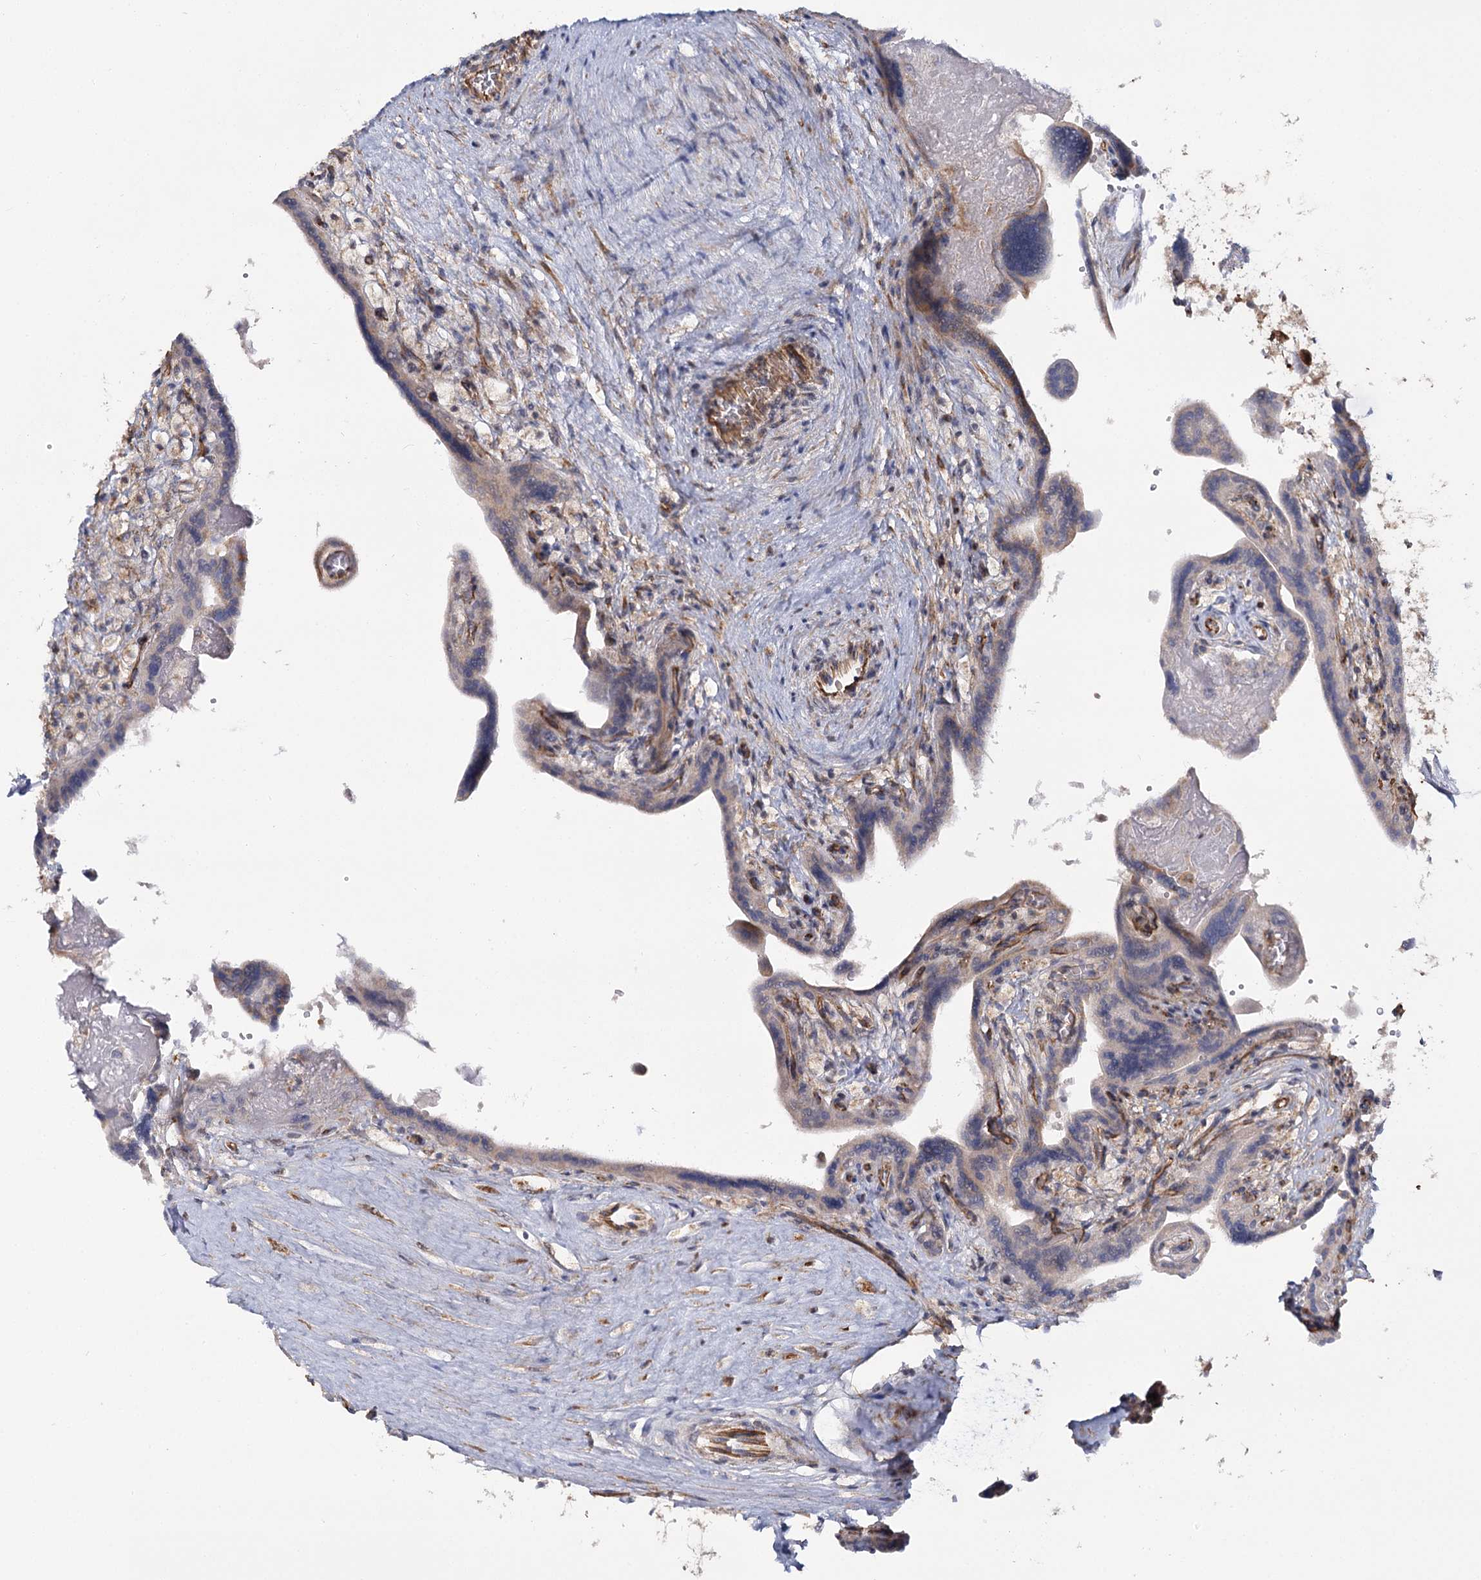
{"staining": {"intensity": "weak", "quantity": "25%-75%", "location": "cytoplasmic/membranous"}, "tissue": "placenta", "cell_type": "Trophoblastic cells", "image_type": "normal", "snomed": [{"axis": "morphology", "description": "Normal tissue, NOS"}, {"axis": "topography", "description": "Placenta"}], "caption": "Placenta stained for a protein (brown) exhibits weak cytoplasmic/membranous positive positivity in approximately 25%-75% of trophoblastic cells.", "gene": "TBC1D9B", "patient": {"sex": "female", "age": 37}}